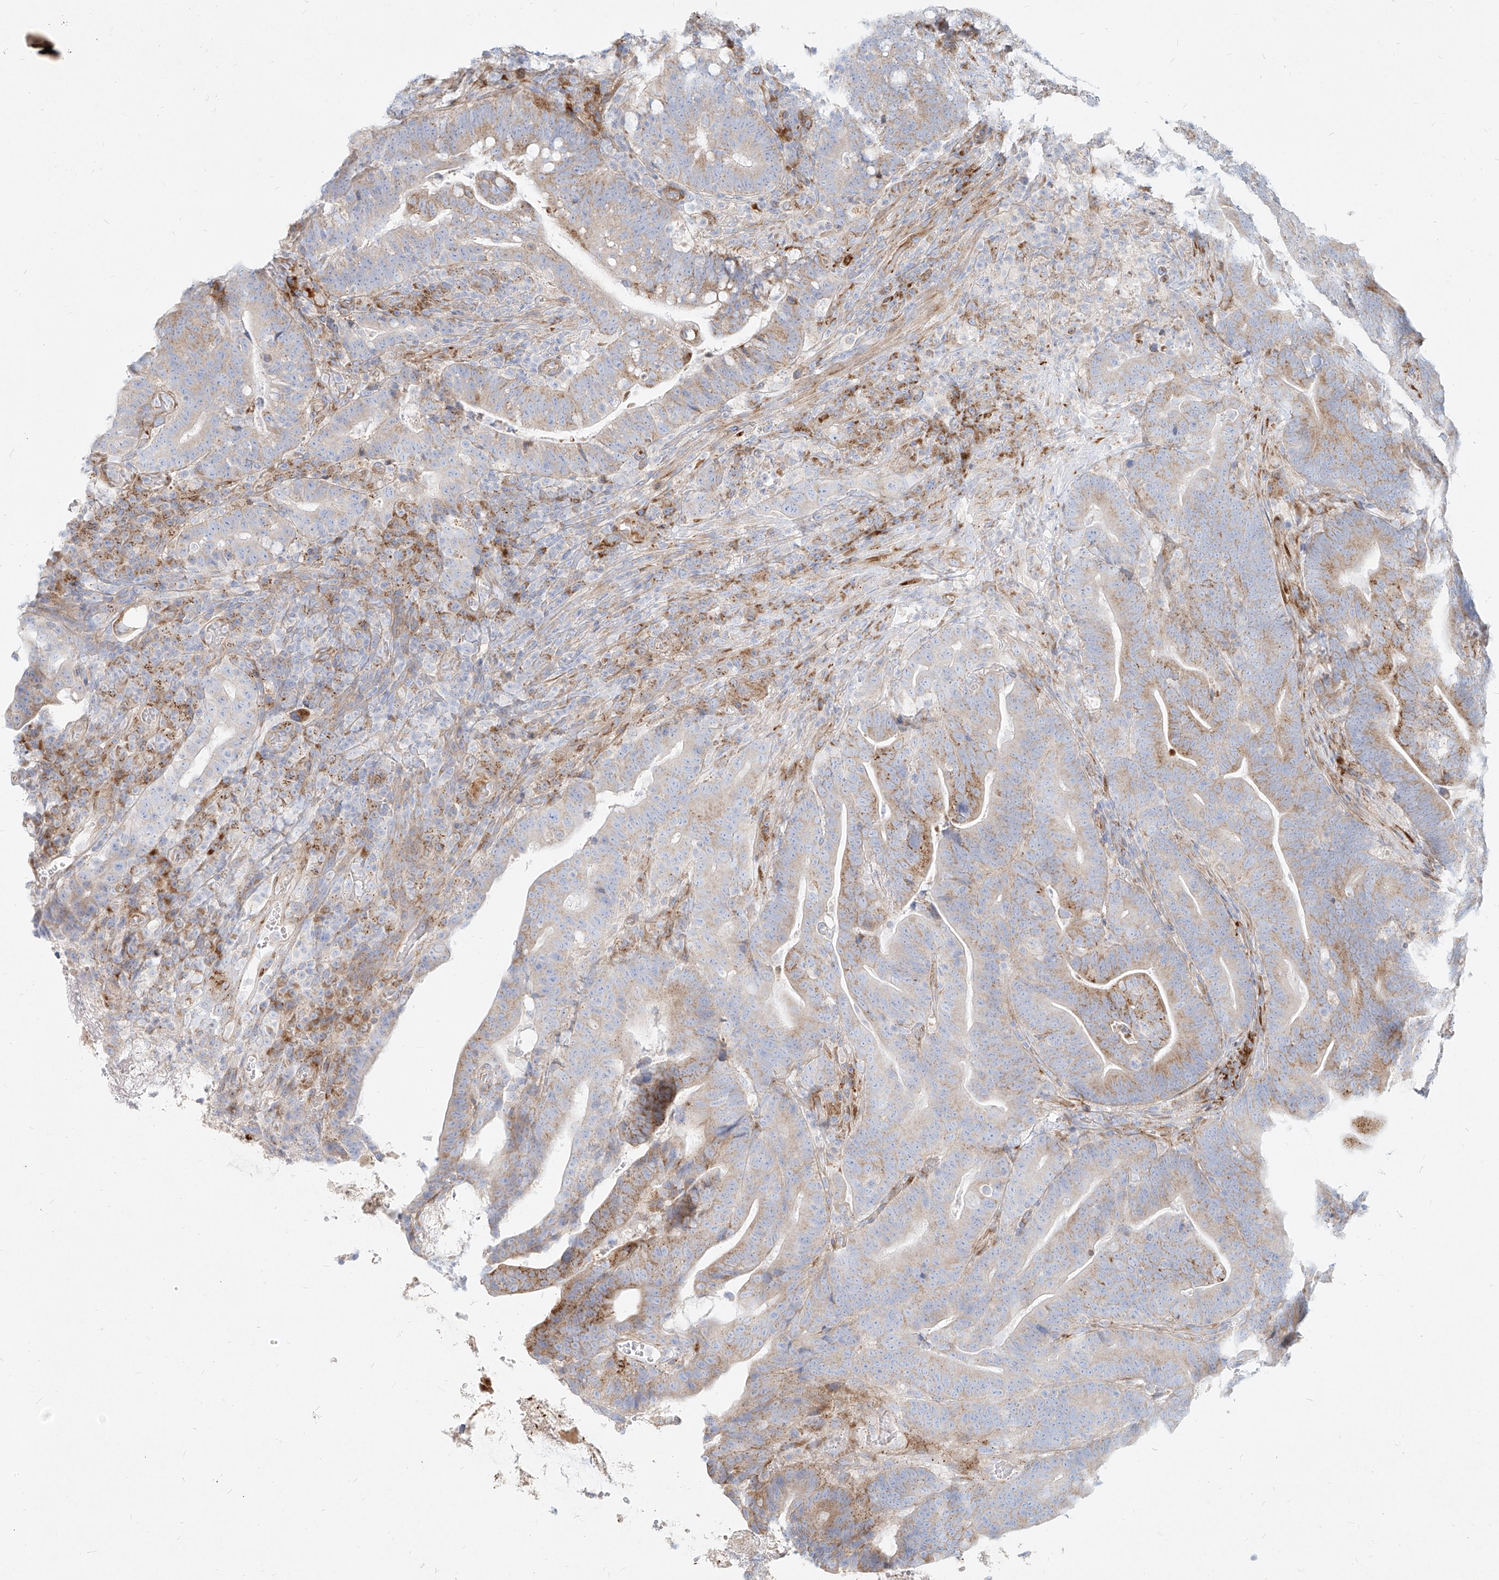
{"staining": {"intensity": "moderate", "quantity": "25%-75%", "location": "cytoplasmic/membranous"}, "tissue": "colorectal cancer", "cell_type": "Tumor cells", "image_type": "cancer", "snomed": [{"axis": "morphology", "description": "Adenocarcinoma, NOS"}, {"axis": "topography", "description": "Colon"}], "caption": "Moderate cytoplasmic/membranous expression for a protein is appreciated in approximately 25%-75% of tumor cells of adenocarcinoma (colorectal) using IHC.", "gene": "MTX2", "patient": {"sex": "female", "age": 66}}